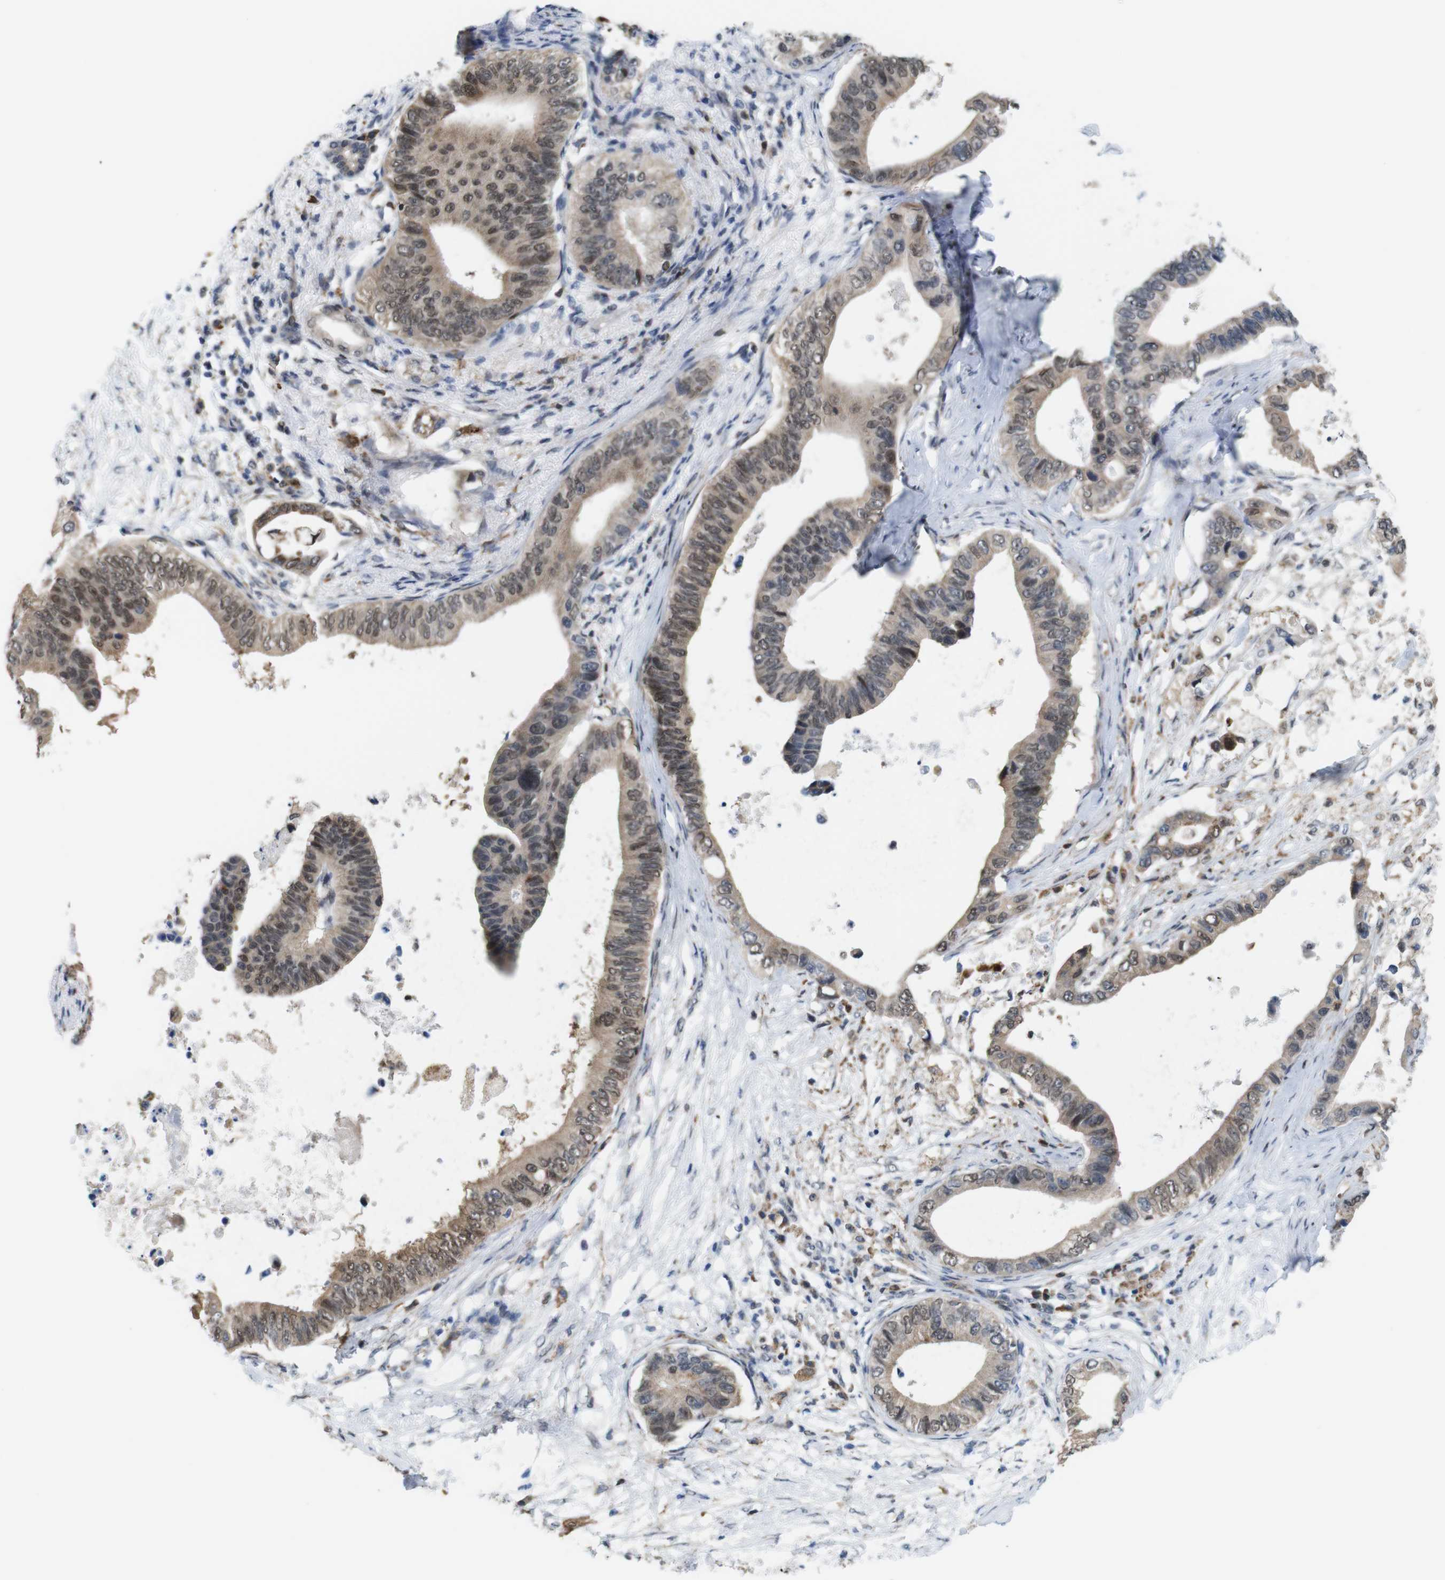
{"staining": {"intensity": "moderate", "quantity": ">75%", "location": "cytoplasmic/membranous,nuclear"}, "tissue": "pancreatic cancer", "cell_type": "Tumor cells", "image_type": "cancer", "snomed": [{"axis": "morphology", "description": "Adenocarcinoma, NOS"}, {"axis": "topography", "description": "Pancreas"}], "caption": "IHC of human pancreatic cancer (adenocarcinoma) displays medium levels of moderate cytoplasmic/membranous and nuclear staining in approximately >75% of tumor cells.", "gene": "PNMA8A", "patient": {"sex": "male", "age": 77}}